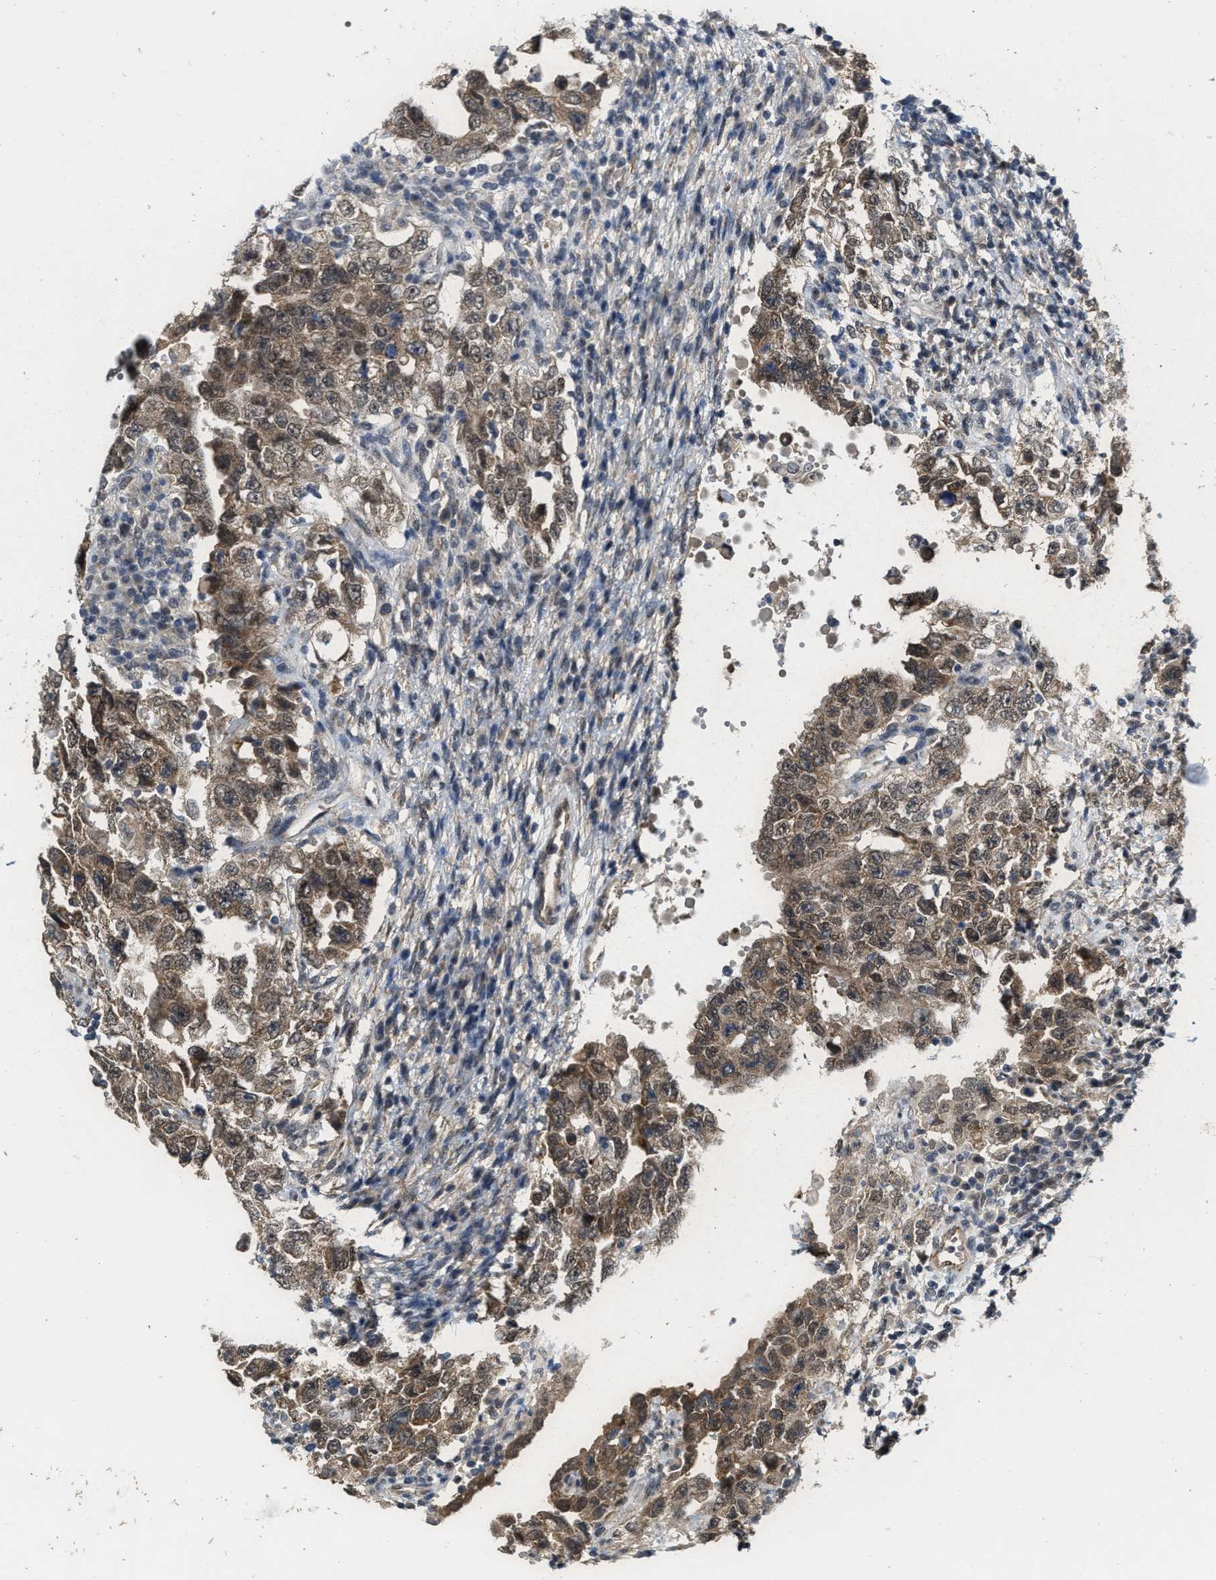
{"staining": {"intensity": "moderate", "quantity": ">75%", "location": "cytoplasmic/membranous"}, "tissue": "testis cancer", "cell_type": "Tumor cells", "image_type": "cancer", "snomed": [{"axis": "morphology", "description": "Carcinoma, Embryonal, NOS"}, {"axis": "topography", "description": "Testis"}], "caption": "Protein staining of embryonal carcinoma (testis) tissue shows moderate cytoplasmic/membranous positivity in approximately >75% of tumor cells.", "gene": "KIF24", "patient": {"sex": "male", "age": 26}}